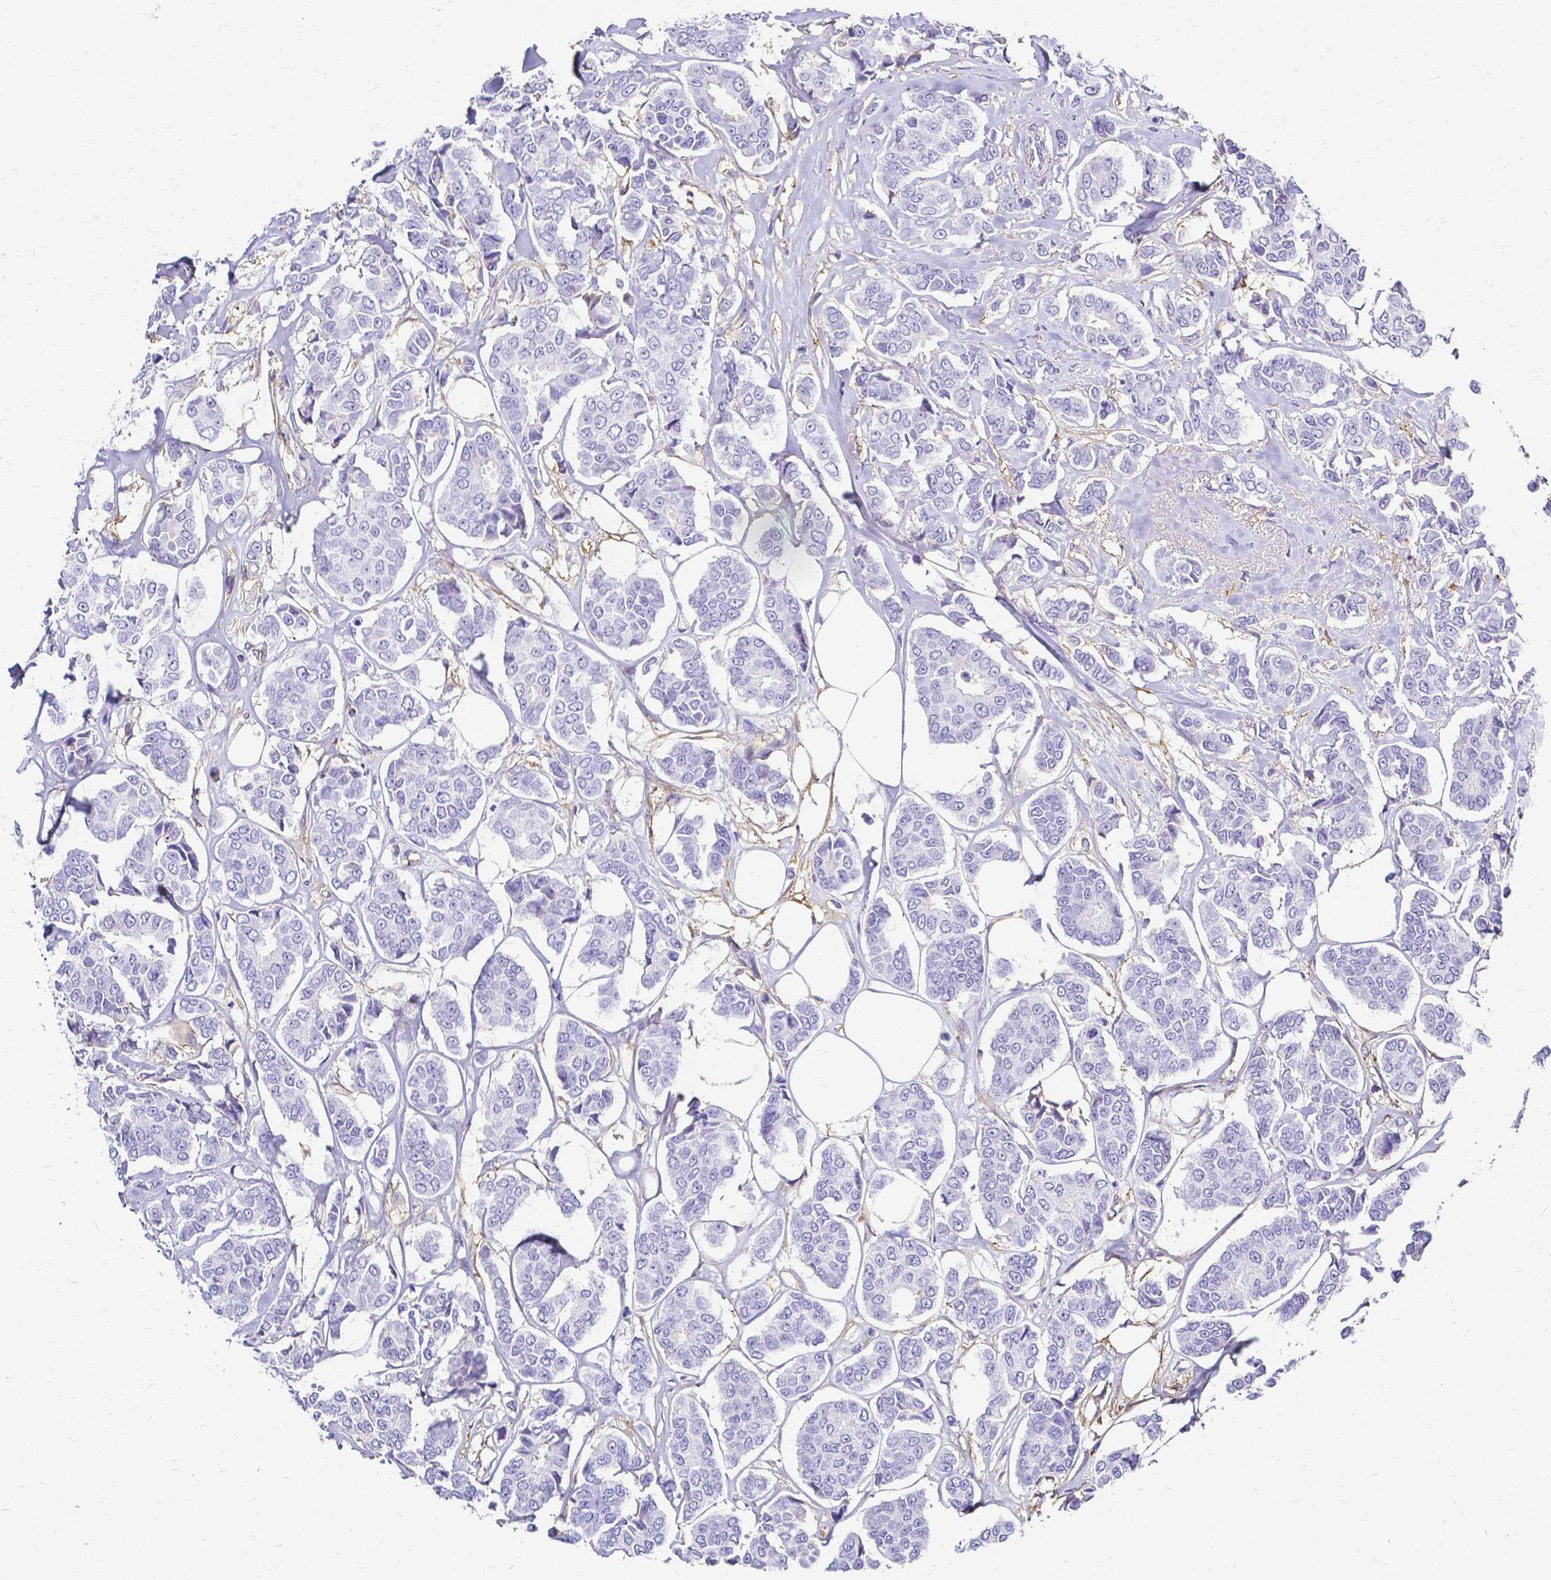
{"staining": {"intensity": "negative", "quantity": "none", "location": "none"}, "tissue": "breast cancer", "cell_type": "Tumor cells", "image_type": "cancer", "snomed": [{"axis": "morphology", "description": "Duct carcinoma"}, {"axis": "topography", "description": "Breast"}], "caption": "Immunohistochemistry (IHC) histopathology image of neoplastic tissue: human breast invasive ductal carcinoma stained with DAB (3,3'-diaminobenzidine) displays no significant protein positivity in tumor cells.", "gene": "HSPA12A", "patient": {"sex": "female", "age": 94}}